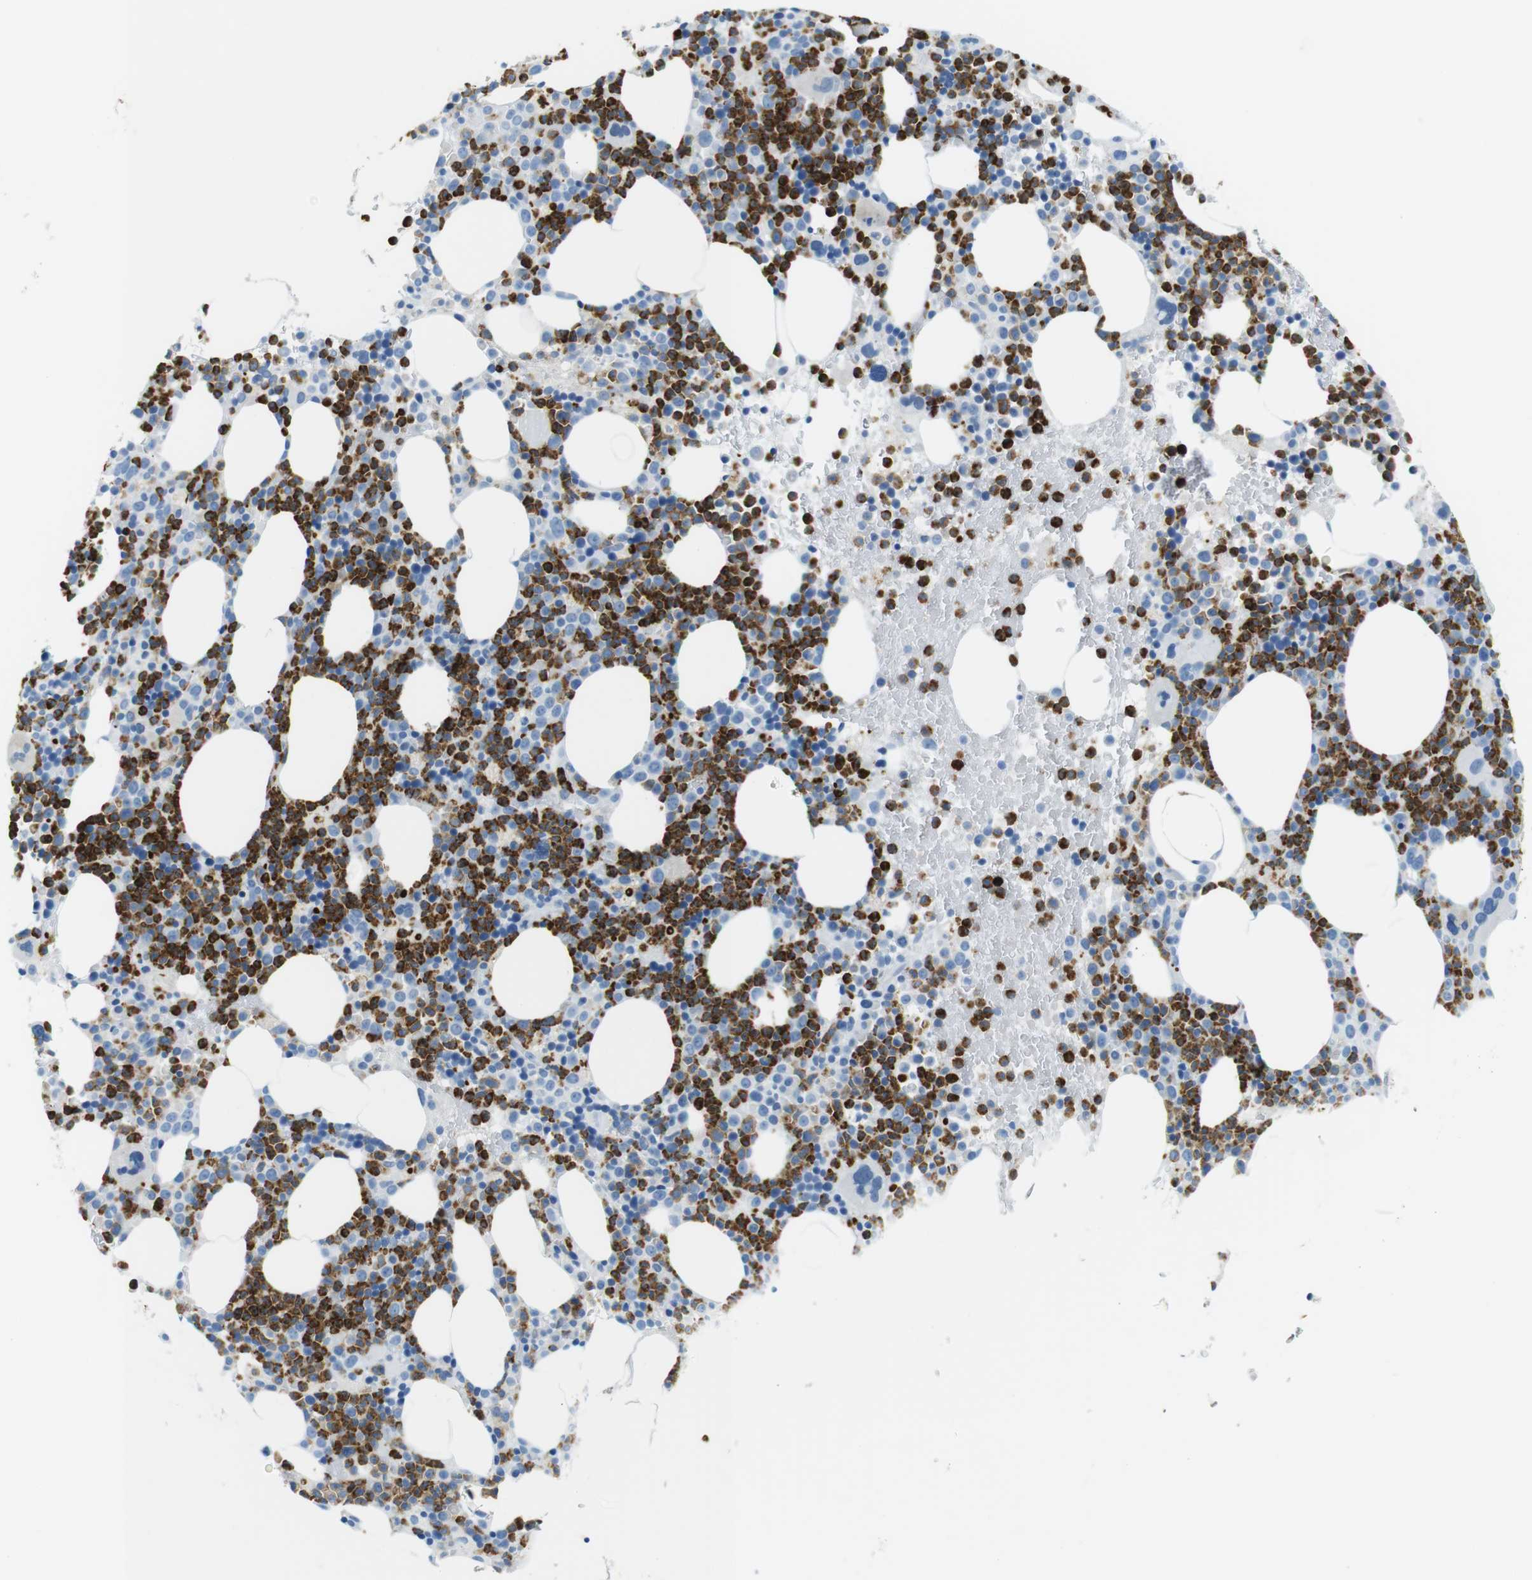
{"staining": {"intensity": "strong", "quantity": "25%-75%", "location": "cytoplasmic/membranous"}, "tissue": "bone marrow", "cell_type": "Hematopoietic cells", "image_type": "normal", "snomed": [{"axis": "morphology", "description": "Normal tissue, NOS"}, {"axis": "morphology", "description": "Inflammation, NOS"}, {"axis": "topography", "description": "Bone marrow"}], "caption": "Unremarkable bone marrow was stained to show a protein in brown. There is high levels of strong cytoplasmic/membranous expression in approximately 25%-75% of hematopoietic cells.", "gene": "MCEMP1", "patient": {"sex": "male", "age": 73}}